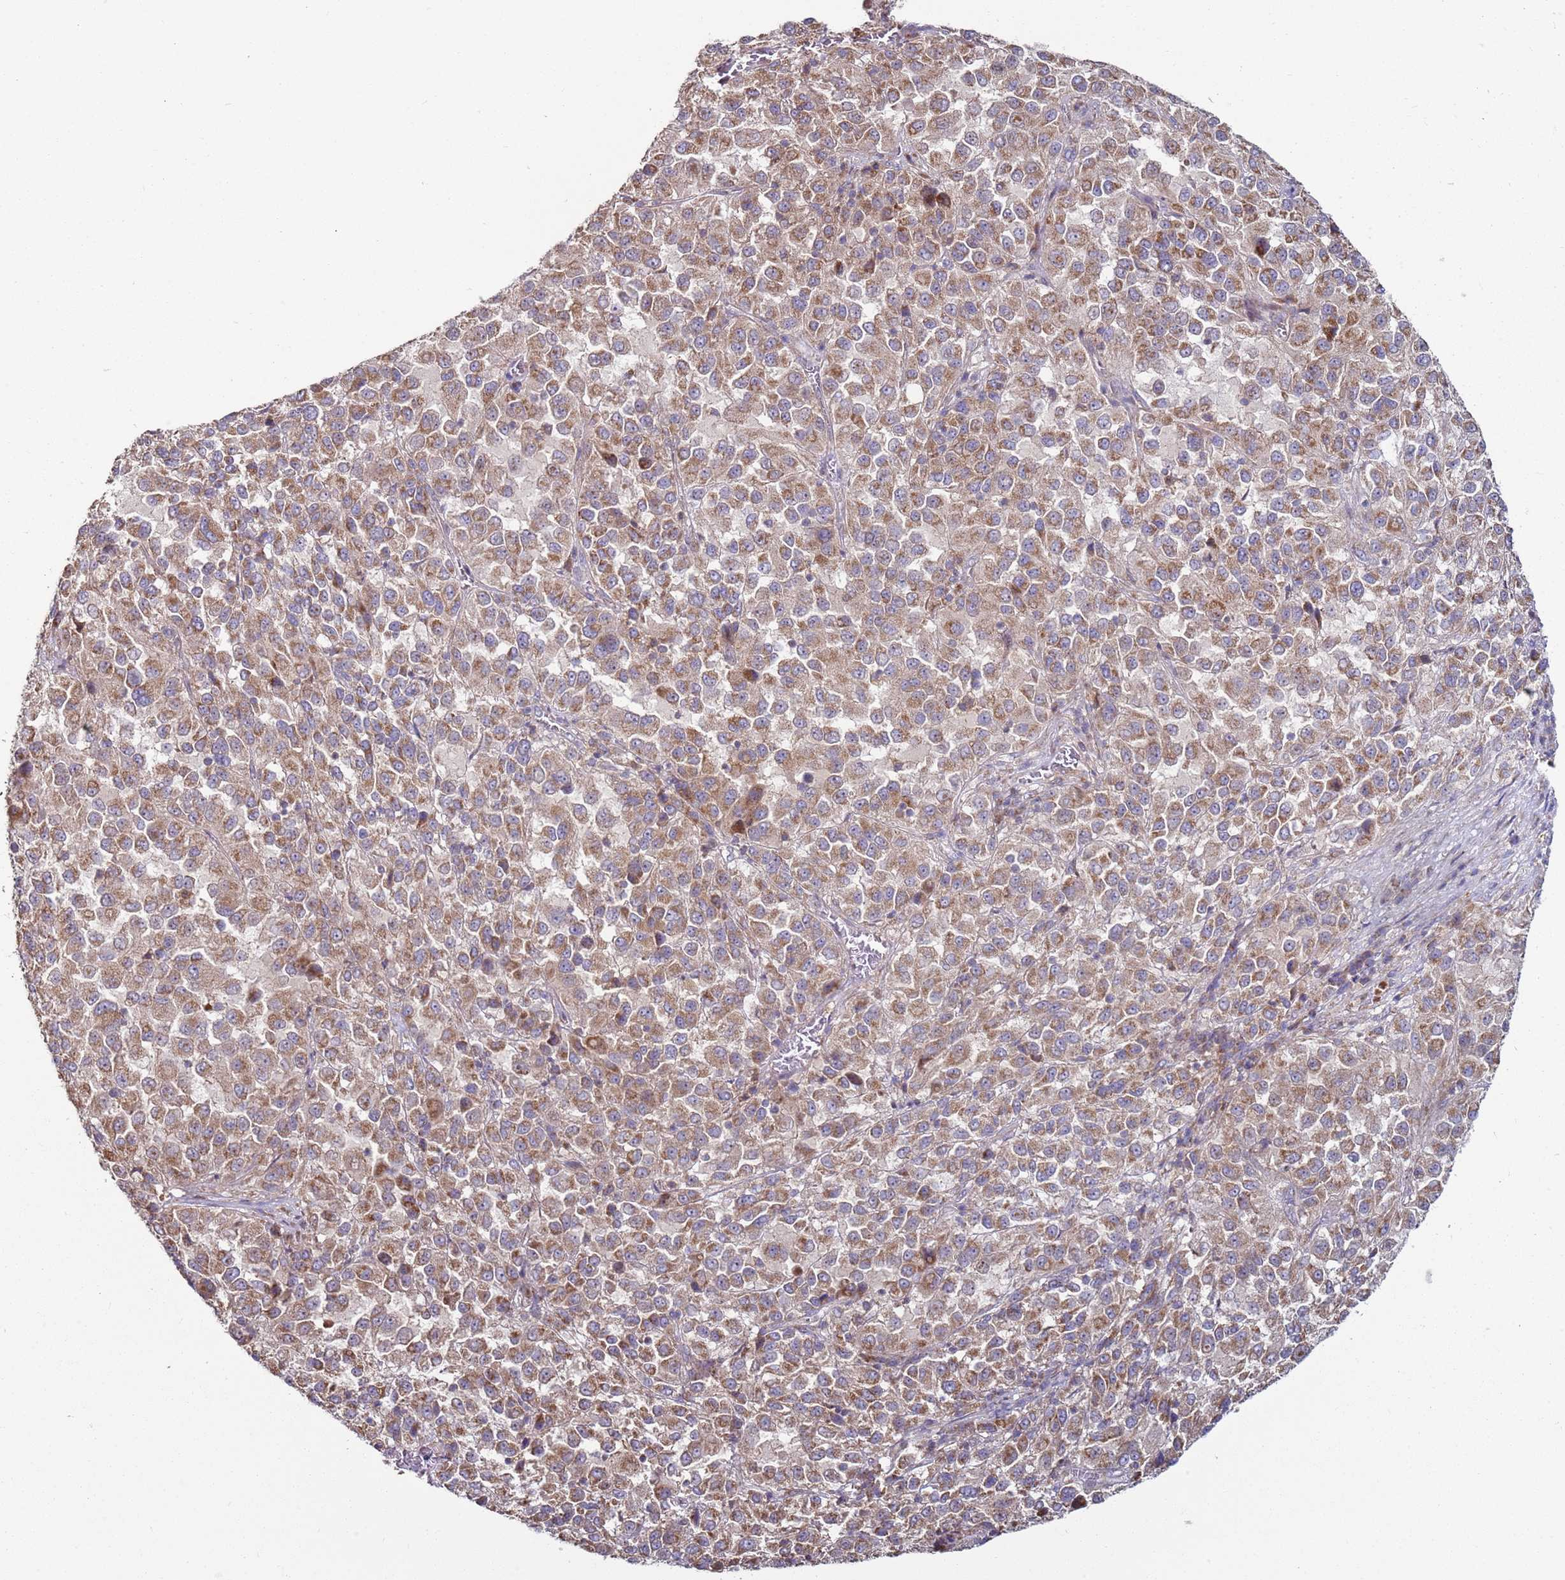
{"staining": {"intensity": "moderate", "quantity": ">75%", "location": "cytoplasmic/membranous"}, "tissue": "melanoma", "cell_type": "Tumor cells", "image_type": "cancer", "snomed": [{"axis": "morphology", "description": "Malignant melanoma, Metastatic site"}, {"axis": "topography", "description": "Lung"}], "caption": "Human malignant melanoma (metastatic site) stained for a protein (brown) exhibits moderate cytoplasmic/membranous positive positivity in approximately >75% of tumor cells.", "gene": "DIP2B", "patient": {"sex": "male", "age": 64}}